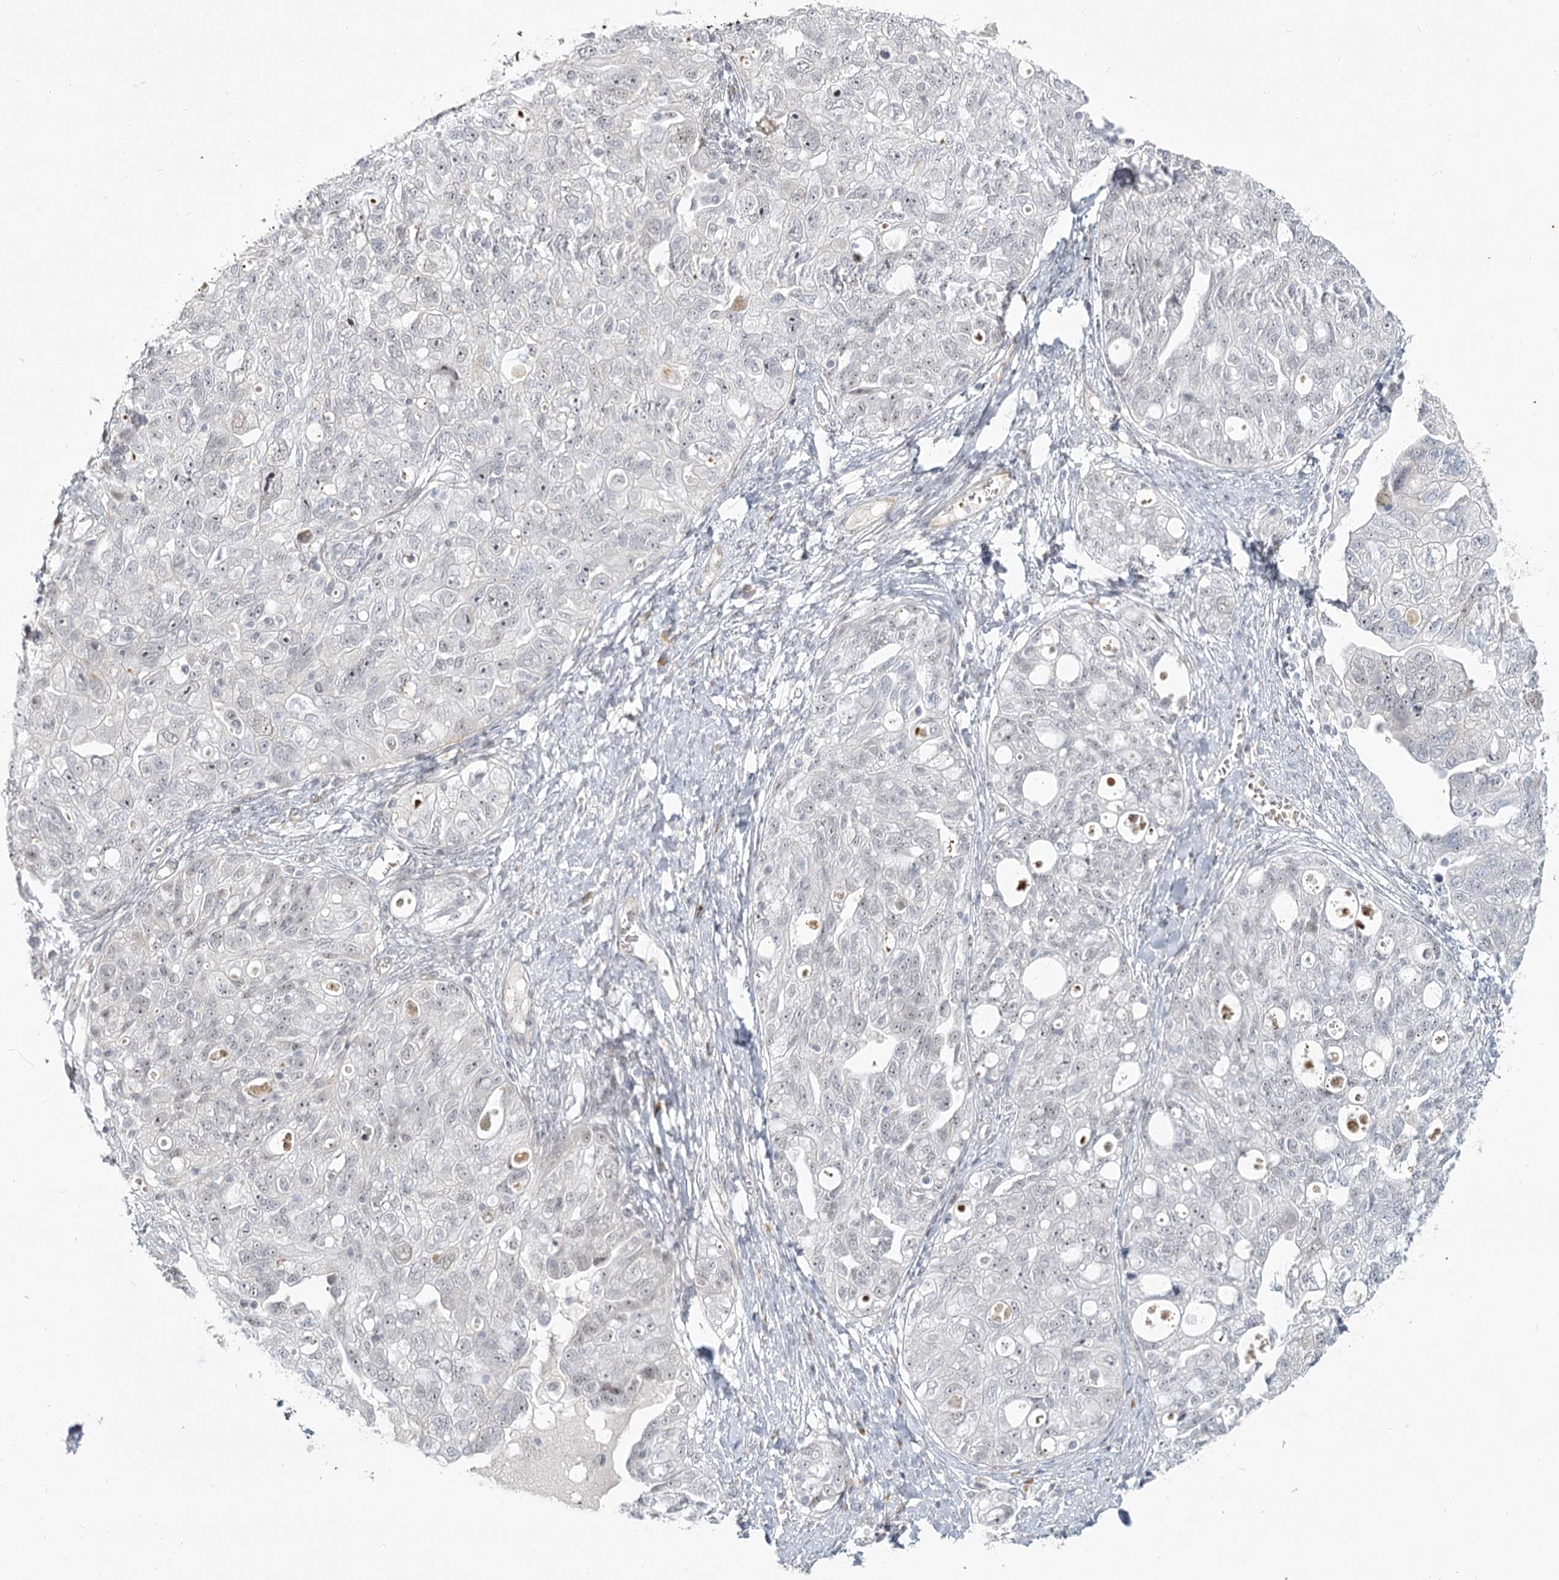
{"staining": {"intensity": "negative", "quantity": "none", "location": "none"}, "tissue": "ovarian cancer", "cell_type": "Tumor cells", "image_type": "cancer", "snomed": [{"axis": "morphology", "description": "Carcinoma, NOS"}, {"axis": "morphology", "description": "Cystadenocarcinoma, serous, NOS"}, {"axis": "topography", "description": "Ovary"}], "caption": "An immunohistochemistry (IHC) histopathology image of serous cystadenocarcinoma (ovarian) is shown. There is no staining in tumor cells of serous cystadenocarcinoma (ovarian).", "gene": "EXOSC7", "patient": {"sex": "female", "age": 69}}